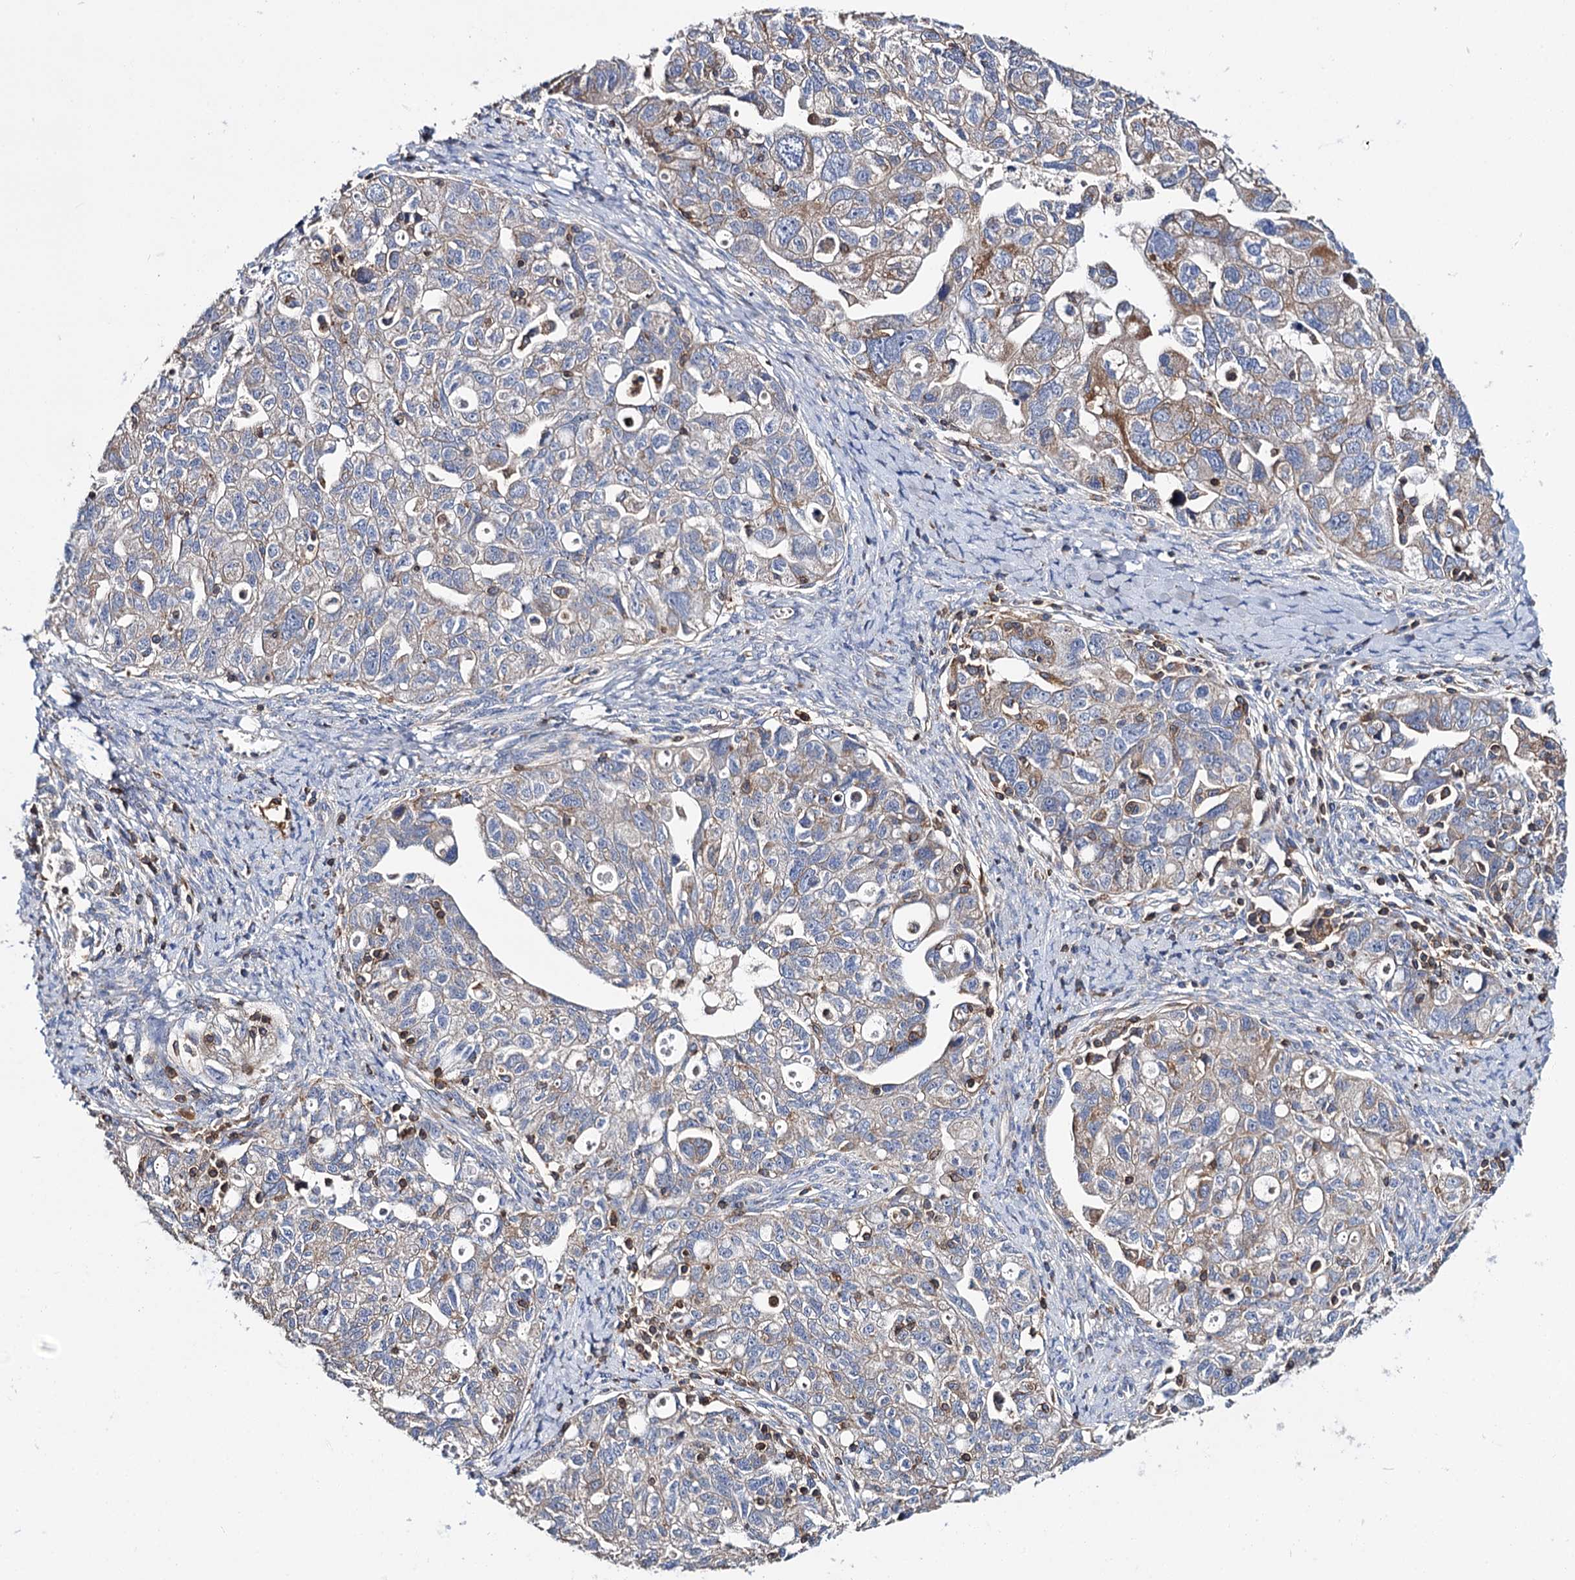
{"staining": {"intensity": "moderate", "quantity": "25%-75%", "location": "cytoplasmic/membranous"}, "tissue": "ovarian cancer", "cell_type": "Tumor cells", "image_type": "cancer", "snomed": [{"axis": "morphology", "description": "Carcinoma, NOS"}, {"axis": "morphology", "description": "Cystadenocarcinoma, serous, NOS"}, {"axis": "topography", "description": "Ovary"}], "caption": "Immunohistochemistry image of ovarian carcinoma stained for a protein (brown), which reveals medium levels of moderate cytoplasmic/membranous positivity in about 25%-75% of tumor cells.", "gene": "UBASH3B", "patient": {"sex": "female", "age": 69}}